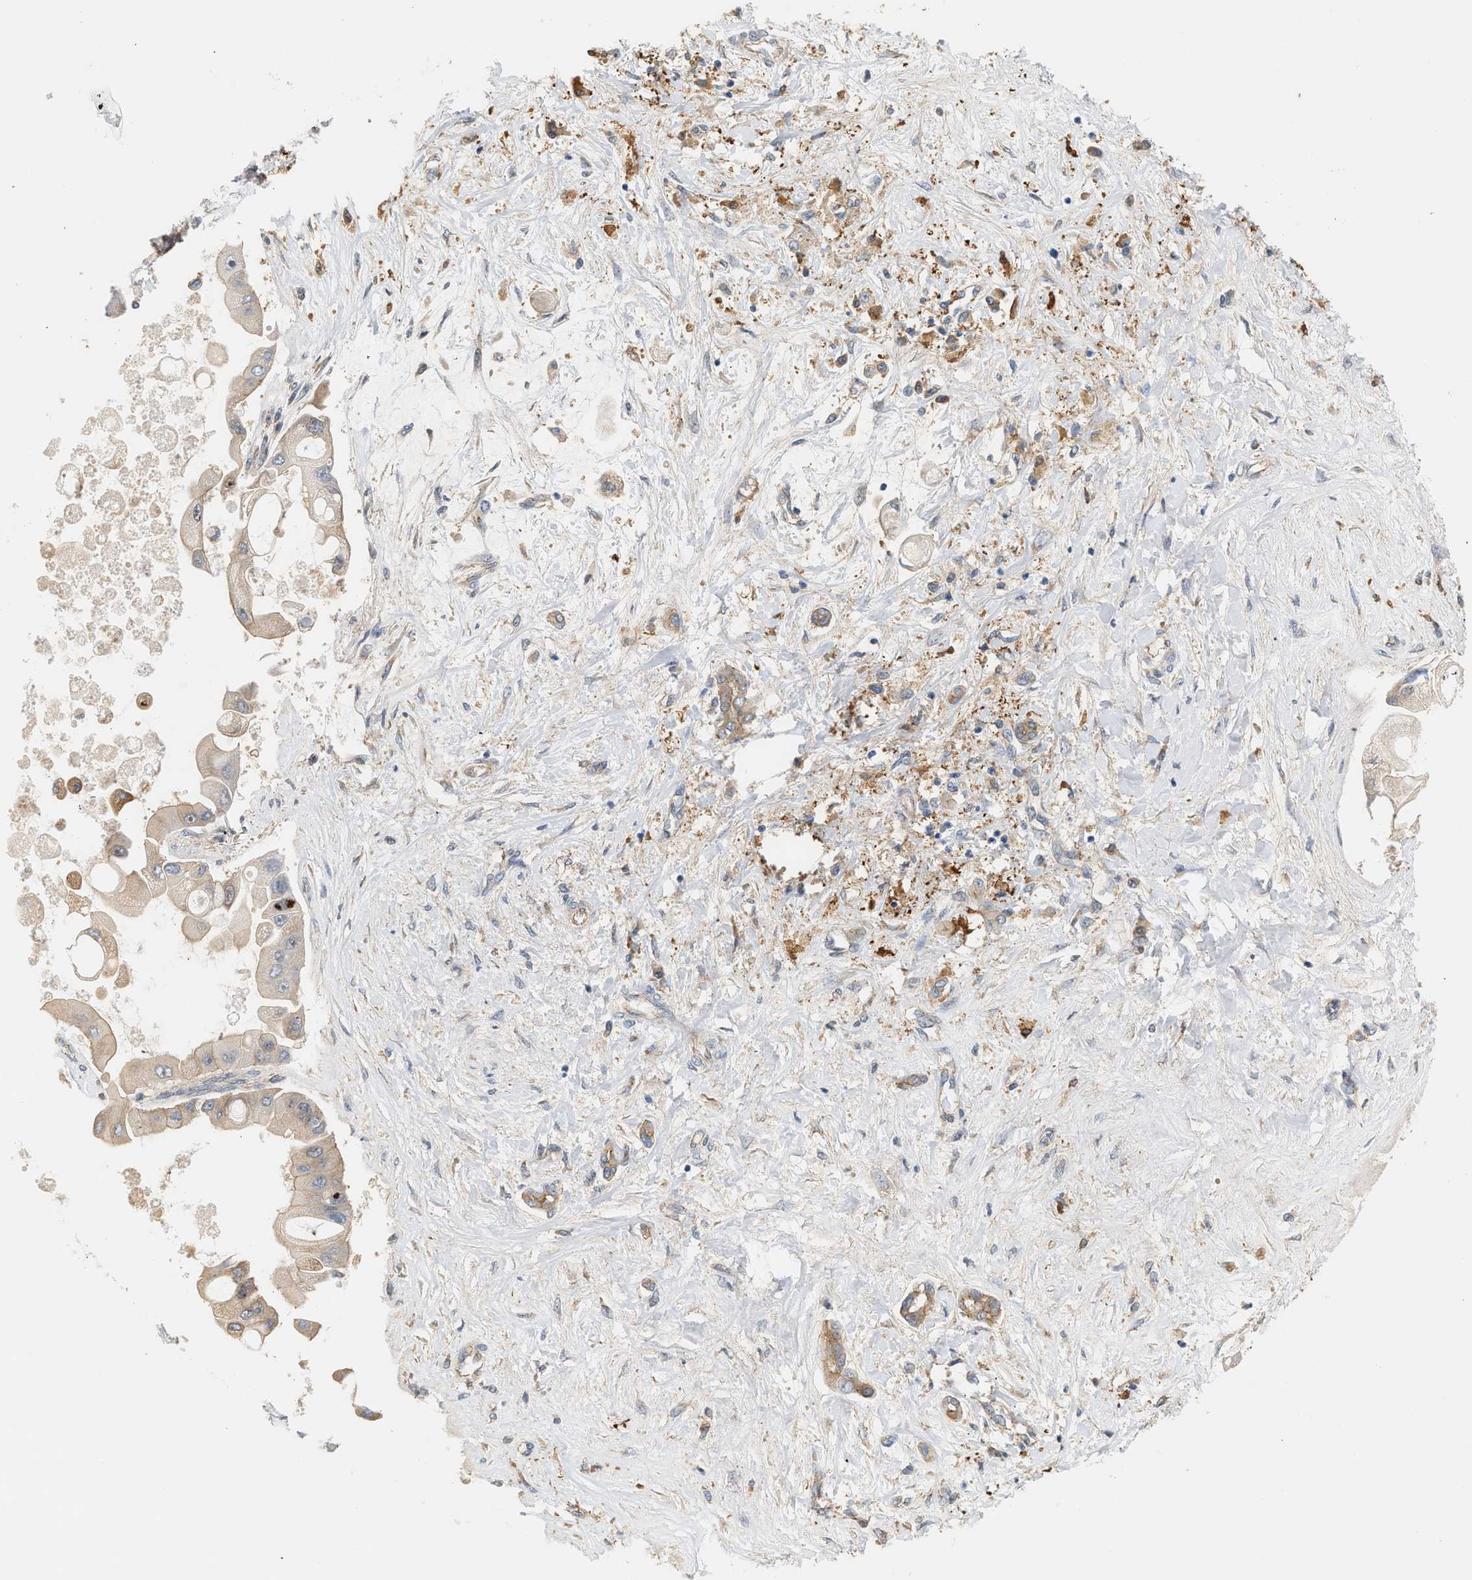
{"staining": {"intensity": "weak", "quantity": "<25%", "location": "cytoplasmic/membranous"}, "tissue": "liver cancer", "cell_type": "Tumor cells", "image_type": "cancer", "snomed": [{"axis": "morphology", "description": "Cholangiocarcinoma"}, {"axis": "topography", "description": "Liver"}], "caption": "DAB (3,3'-diaminobenzidine) immunohistochemical staining of liver cholangiocarcinoma exhibits no significant expression in tumor cells. (DAB immunohistochemistry visualized using brightfield microscopy, high magnification).", "gene": "CTXN1", "patient": {"sex": "male", "age": 50}}